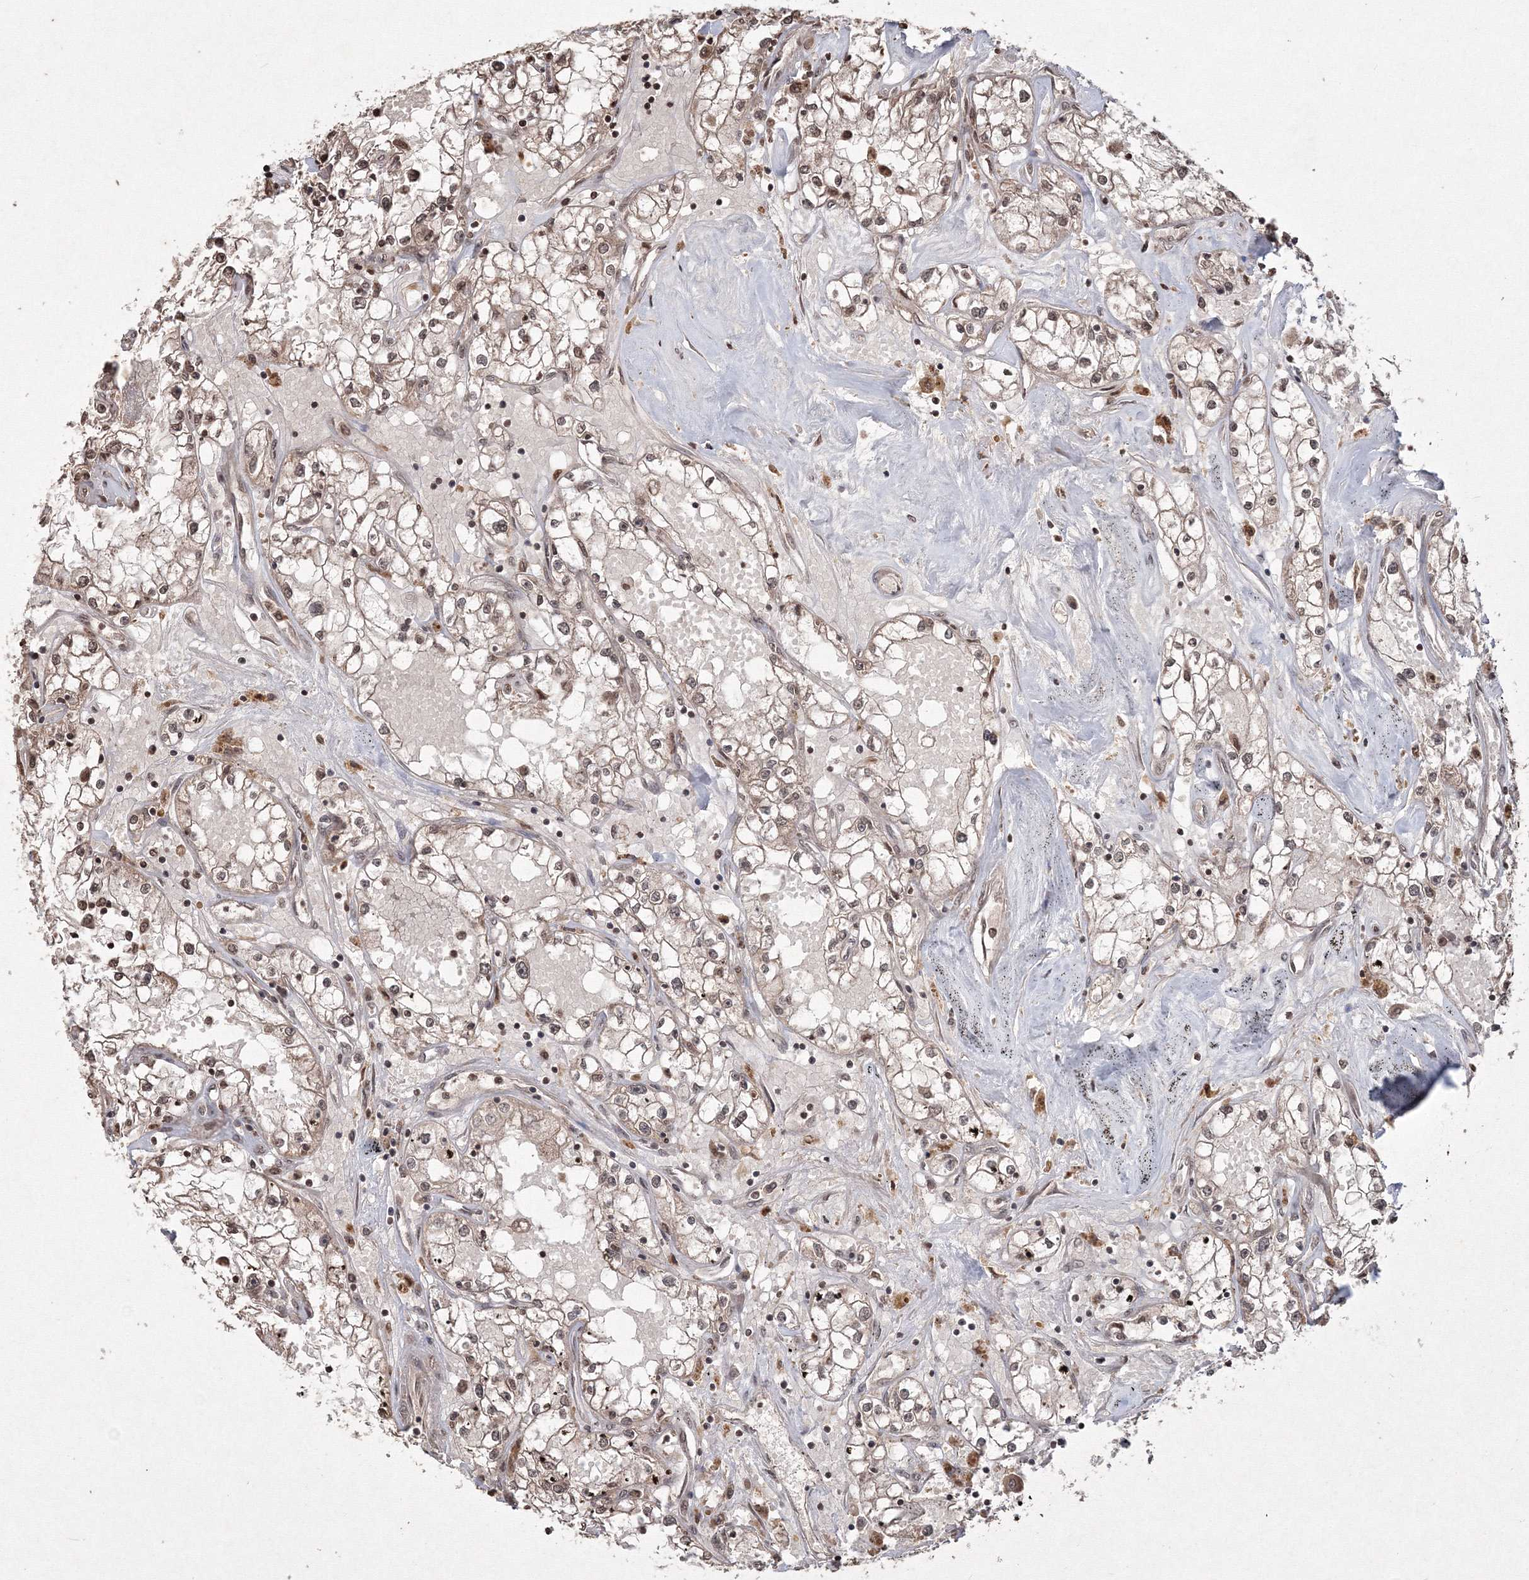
{"staining": {"intensity": "moderate", "quantity": "25%-75%", "location": "cytoplasmic/membranous,nuclear"}, "tissue": "renal cancer", "cell_type": "Tumor cells", "image_type": "cancer", "snomed": [{"axis": "morphology", "description": "Adenocarcinoma, NOS"}, {"axis": "topography", "description": "Kidney"}], "caption": "IHC micrograph of renal adenocarcinoma stained for a protein (brown), which shows medium levels of moderate cytoplasmic/membranous and nuclear positivity in approximately 25%-75% of tumor cells.", "gene": "PEX13", "patient": {"sex": "male", "age": 56}}